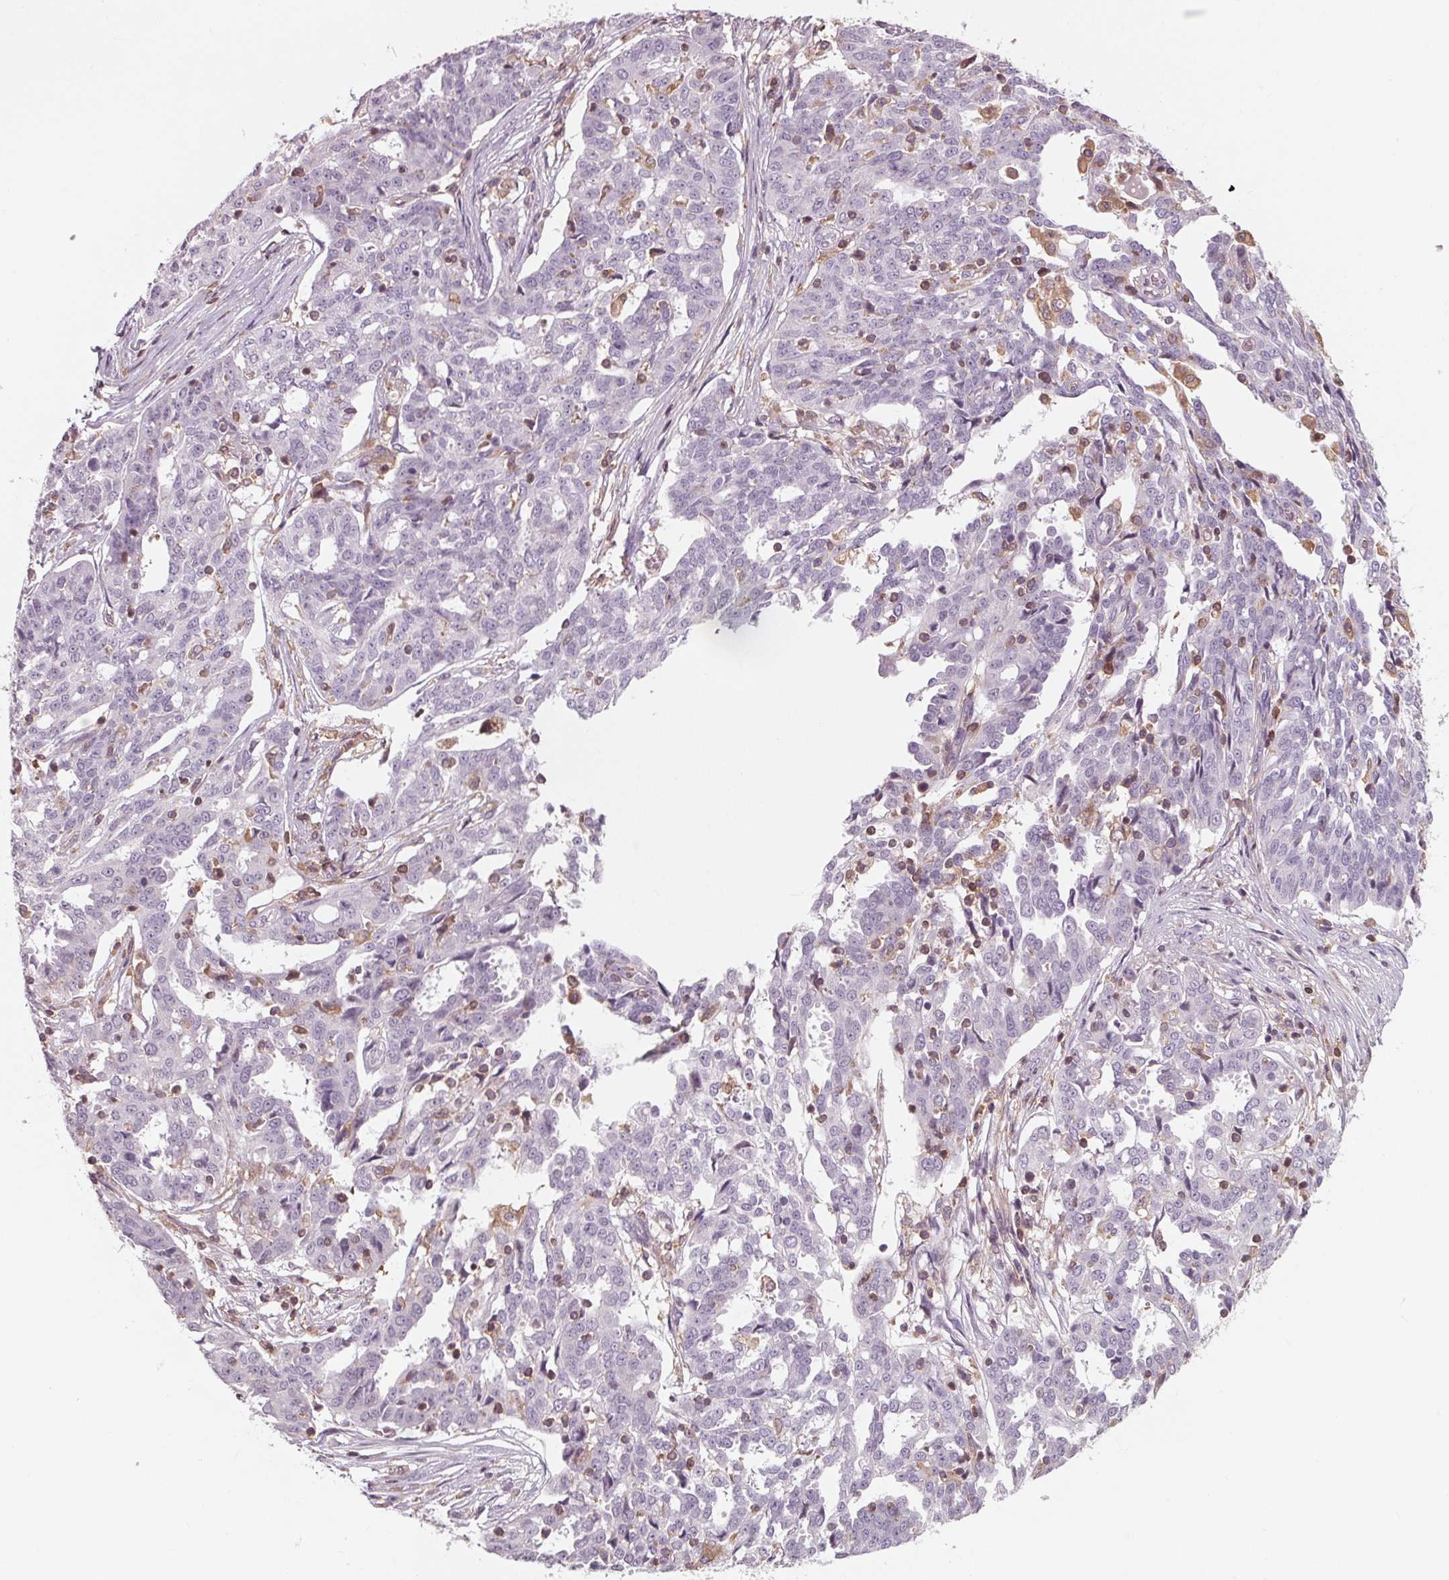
{"staining": {"intensity": "negative", "quantity": "none", "location": "none"}, "tissue": "ovarian cancer", "cell_type": "Tumor cells", "image_type": "cancer", "snomed": [{"axis": "morphology", "description": "Cystadenocarcinoma, serous, NOS"}, {"axis": "topography", "description": "Ovary"}], "caption": "The photomicrograph shows no staining of tumor cells in serous cystadenocarcinoma (ovarian).", "gene": "ARHGAP25", "patient": {"sex": "female", "age": 67}}